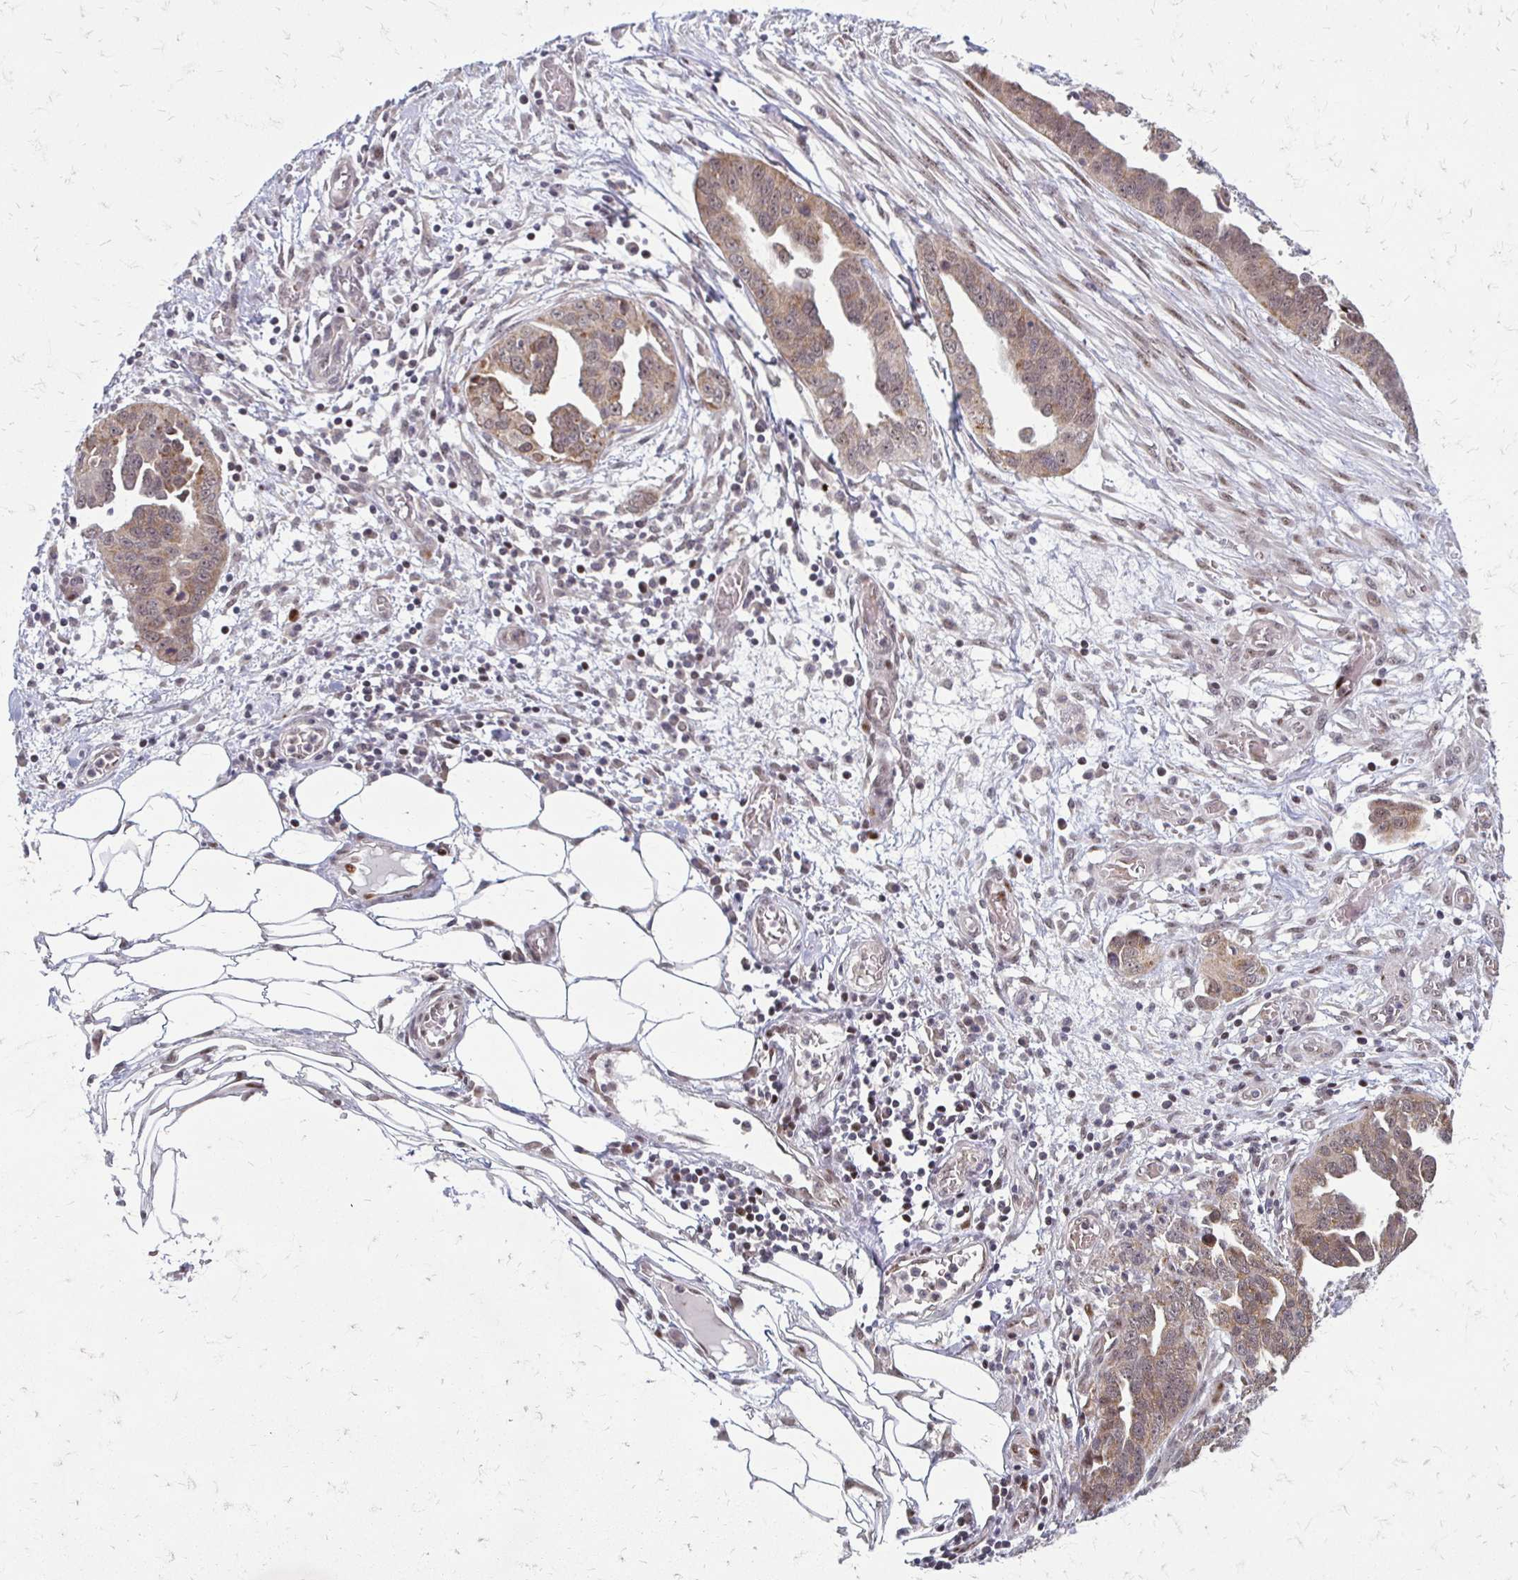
{"staining": {"intensity": "moderate", "quantity": ">75%", "location": "cytoplasmic/membranous"}, "tissue": "ovarian cancer", "cell_type": "Tumor cells", "image_type": "cancer", "snomed": [{"axis": "morphology", "description": "Cystadenocarcinoma, serous, NOS"}, {"axis": "topography", "description": "Ovary"}], "caption": "An immunohistochemistry micrograph of tumor tissue is shown. Protein staining in brown shows moderate cytoplasmic/membranous positivity in serous cystadenocarcinoma (ovarian) within tumor cells. (DAB (3,3'-diaminobenzidine) IHC, brown staining for protein, blue staining for nuclei).", "gene": "TRIR", "patient": {"sex": "female", "age": 75}}